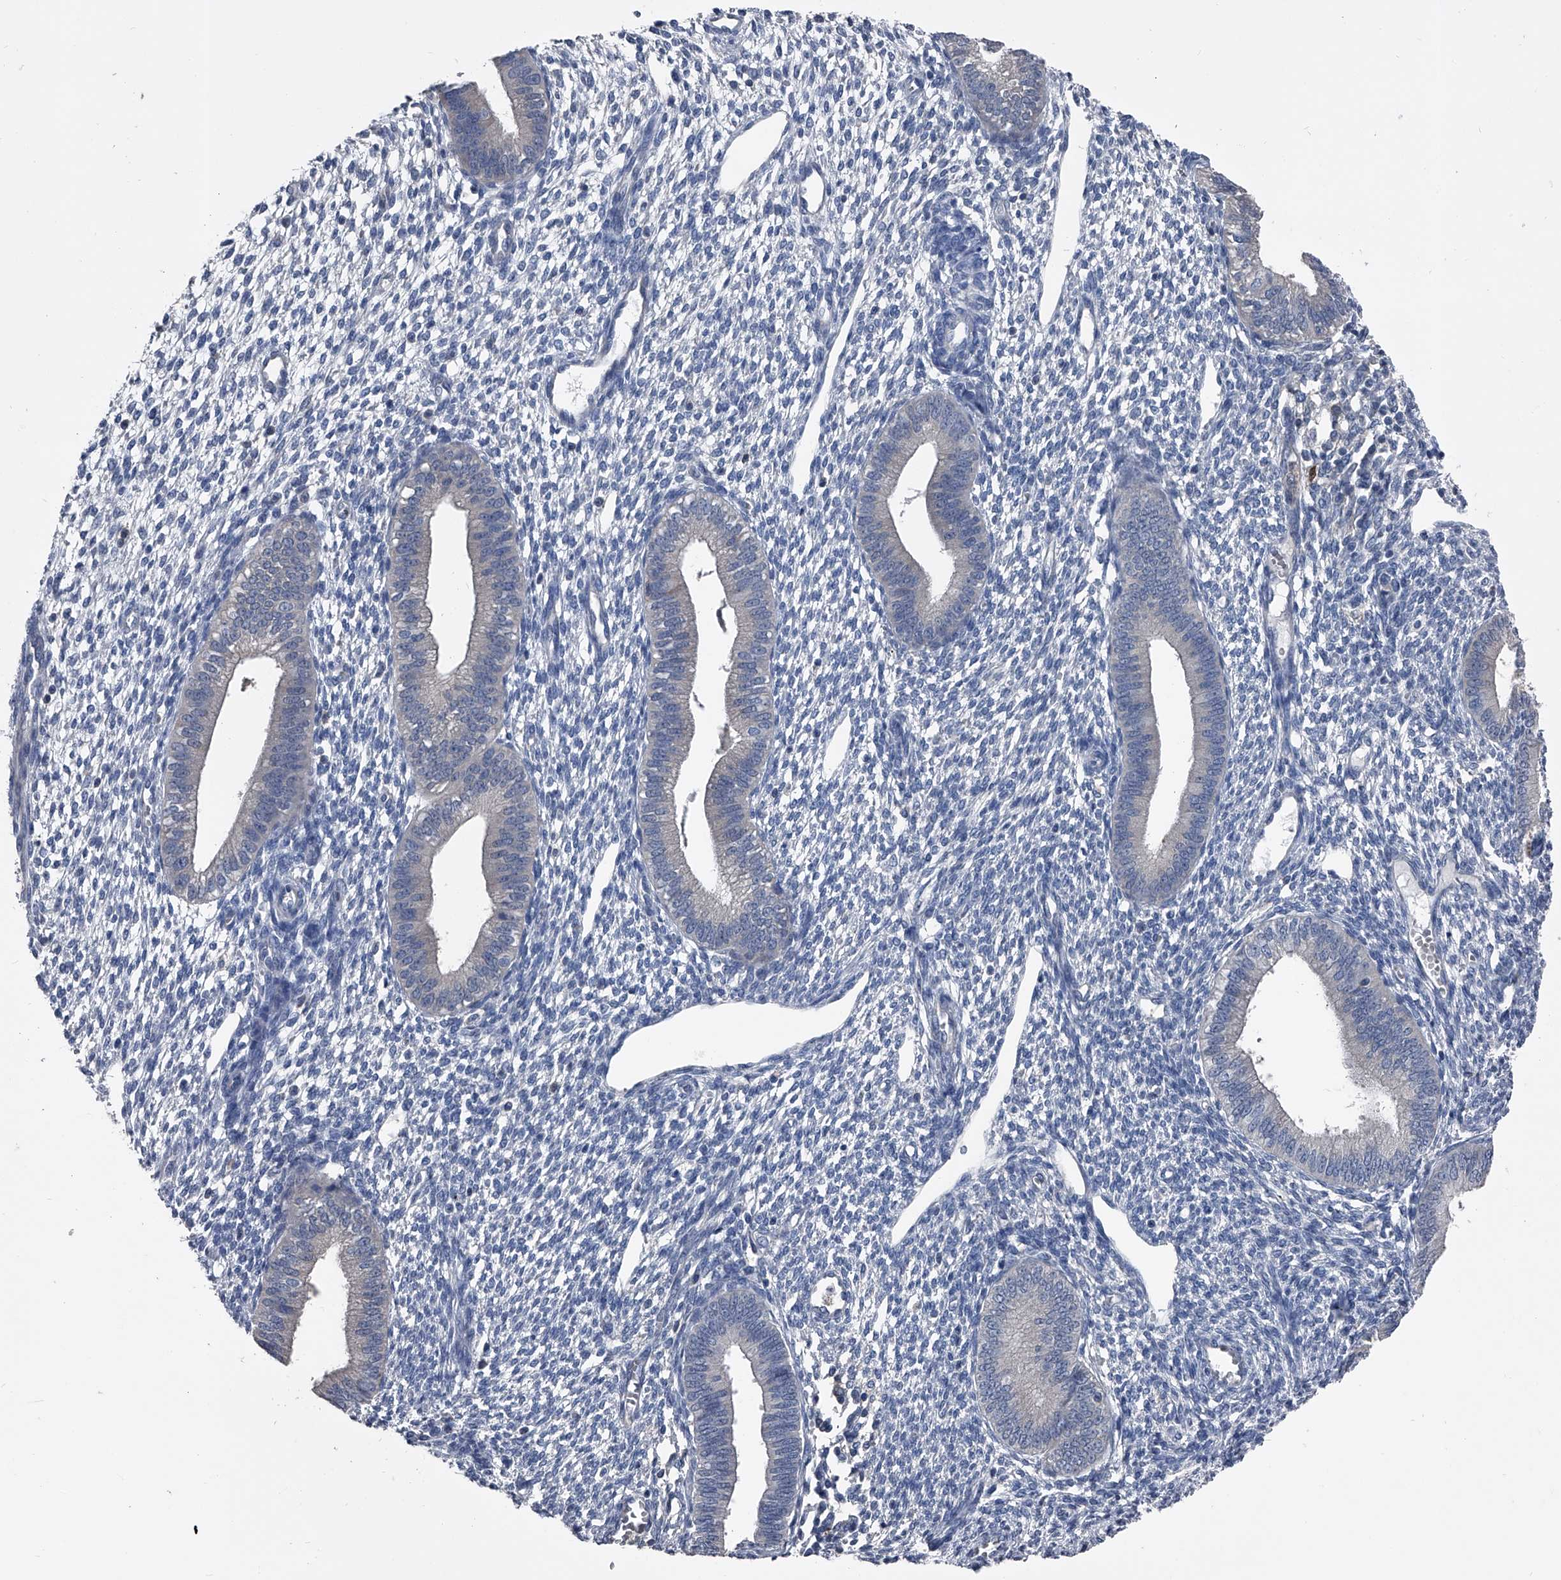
{"staining": {"intensity": "negative", "quantity": "none", "location": "none"}, "tissue": "endometrium", "cell_type": "Cells in endometrial stroma", "image_type": "normal", "snomed": [{"axis": "morphology", "description": "Normal tissue, NOS"}, {"axis": "topography", "description": "Endometrium"}], "caption": "IHC histopathology image of benign human endometrium stained for a protein (brown), which shows no staining in cells in endometrial stroma.", "gene": "KIF13A", "patient": {"sex": "female", "age": 46}}